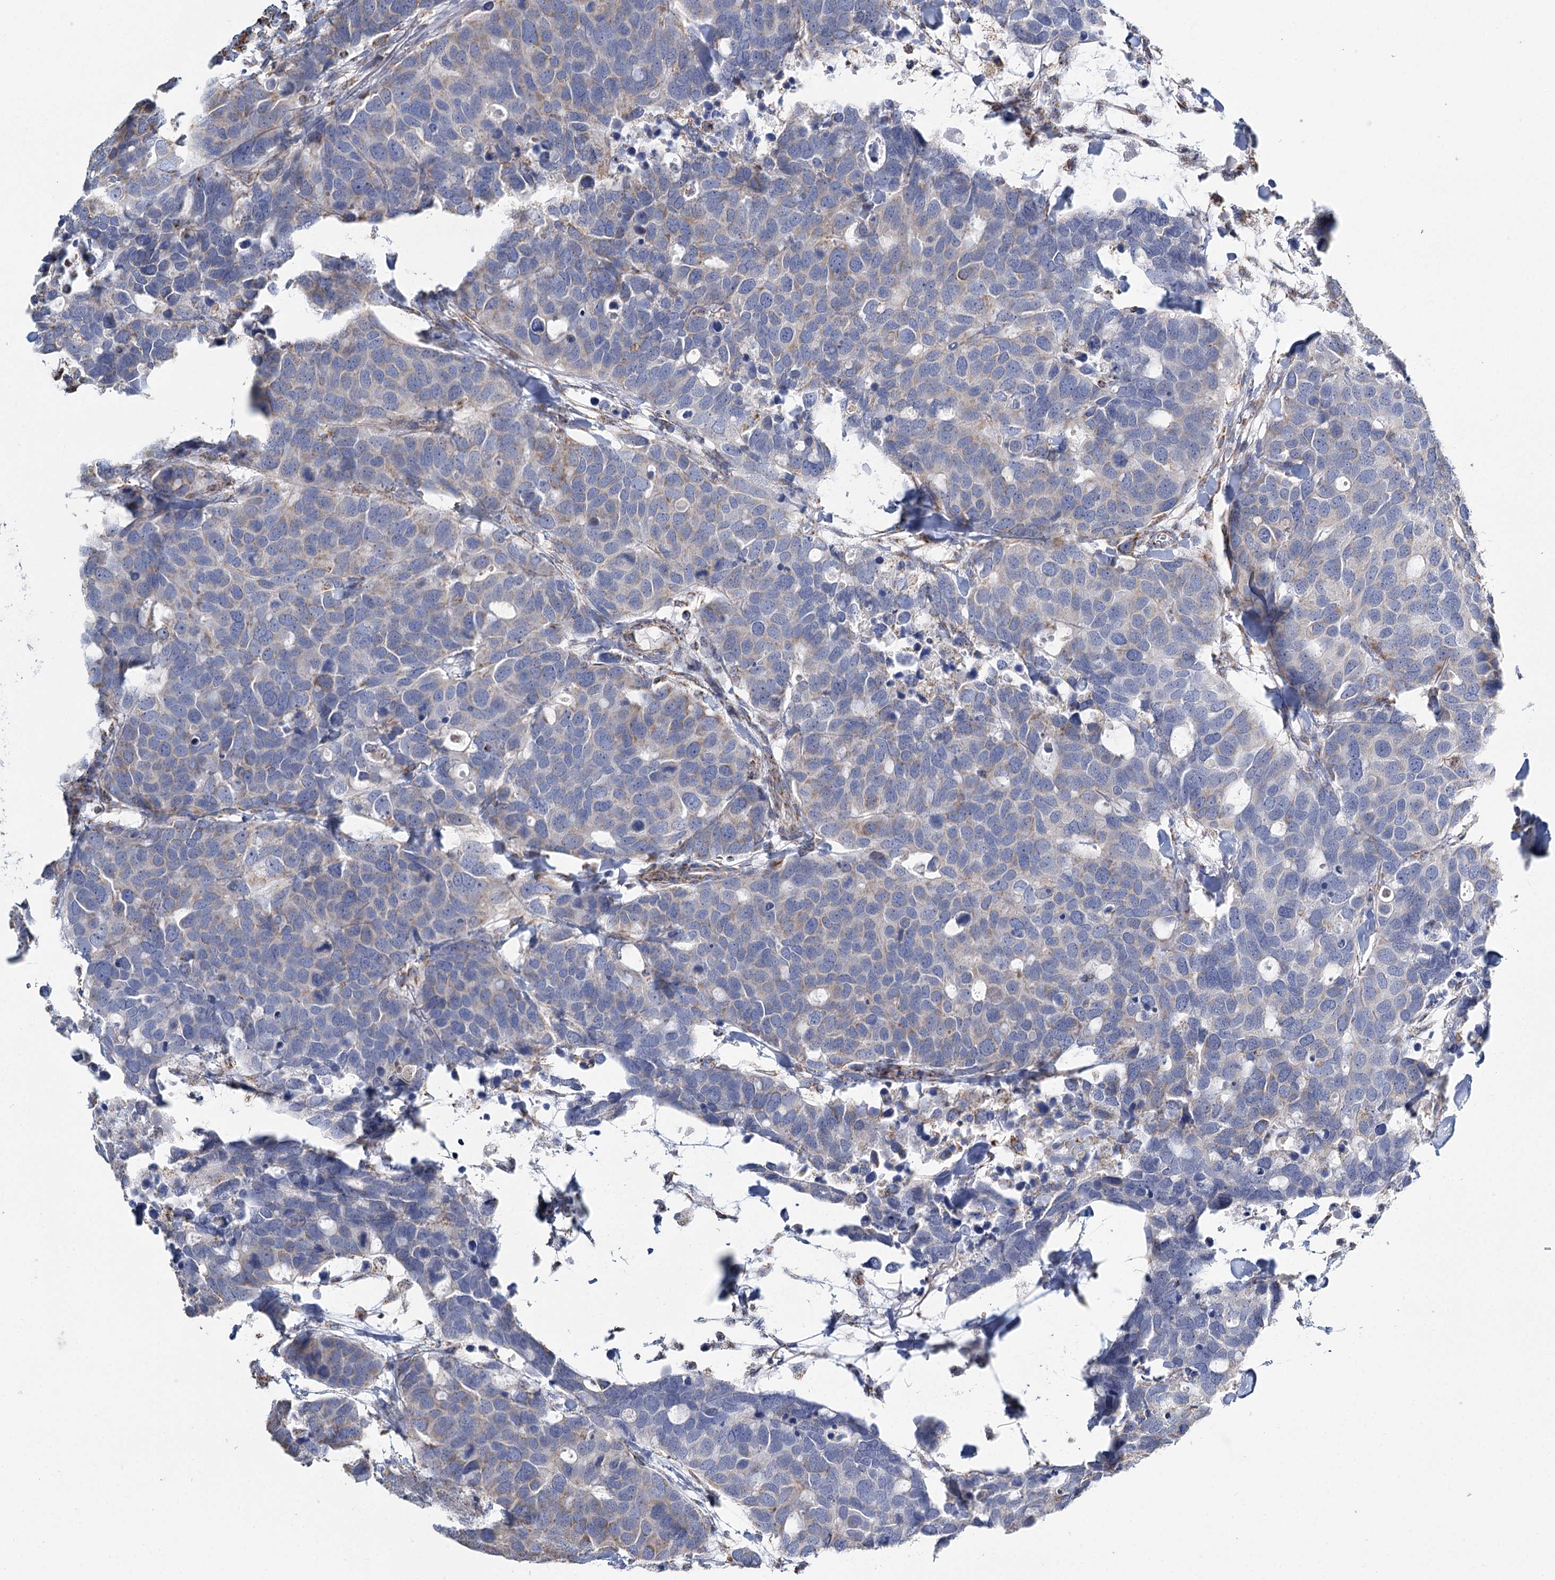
{"staining": {"intensity": "negative", "quantity": "none", "location": "none"}, "tissue": "breast cancer", "cell_type": "Tumor cells", "image_type": "cancer", "snomed": [{"axis": "morphology", "description": "Duct carcinoma"}, {"axis": "topography", "description": "Breast"}], "caption": "A histopathology image of breast intraductal carcinoma stained for a protein displays no brown staining in tumor cells.", "gene": "MRPL44", "patient": {"sex": "female", "age": 83}}